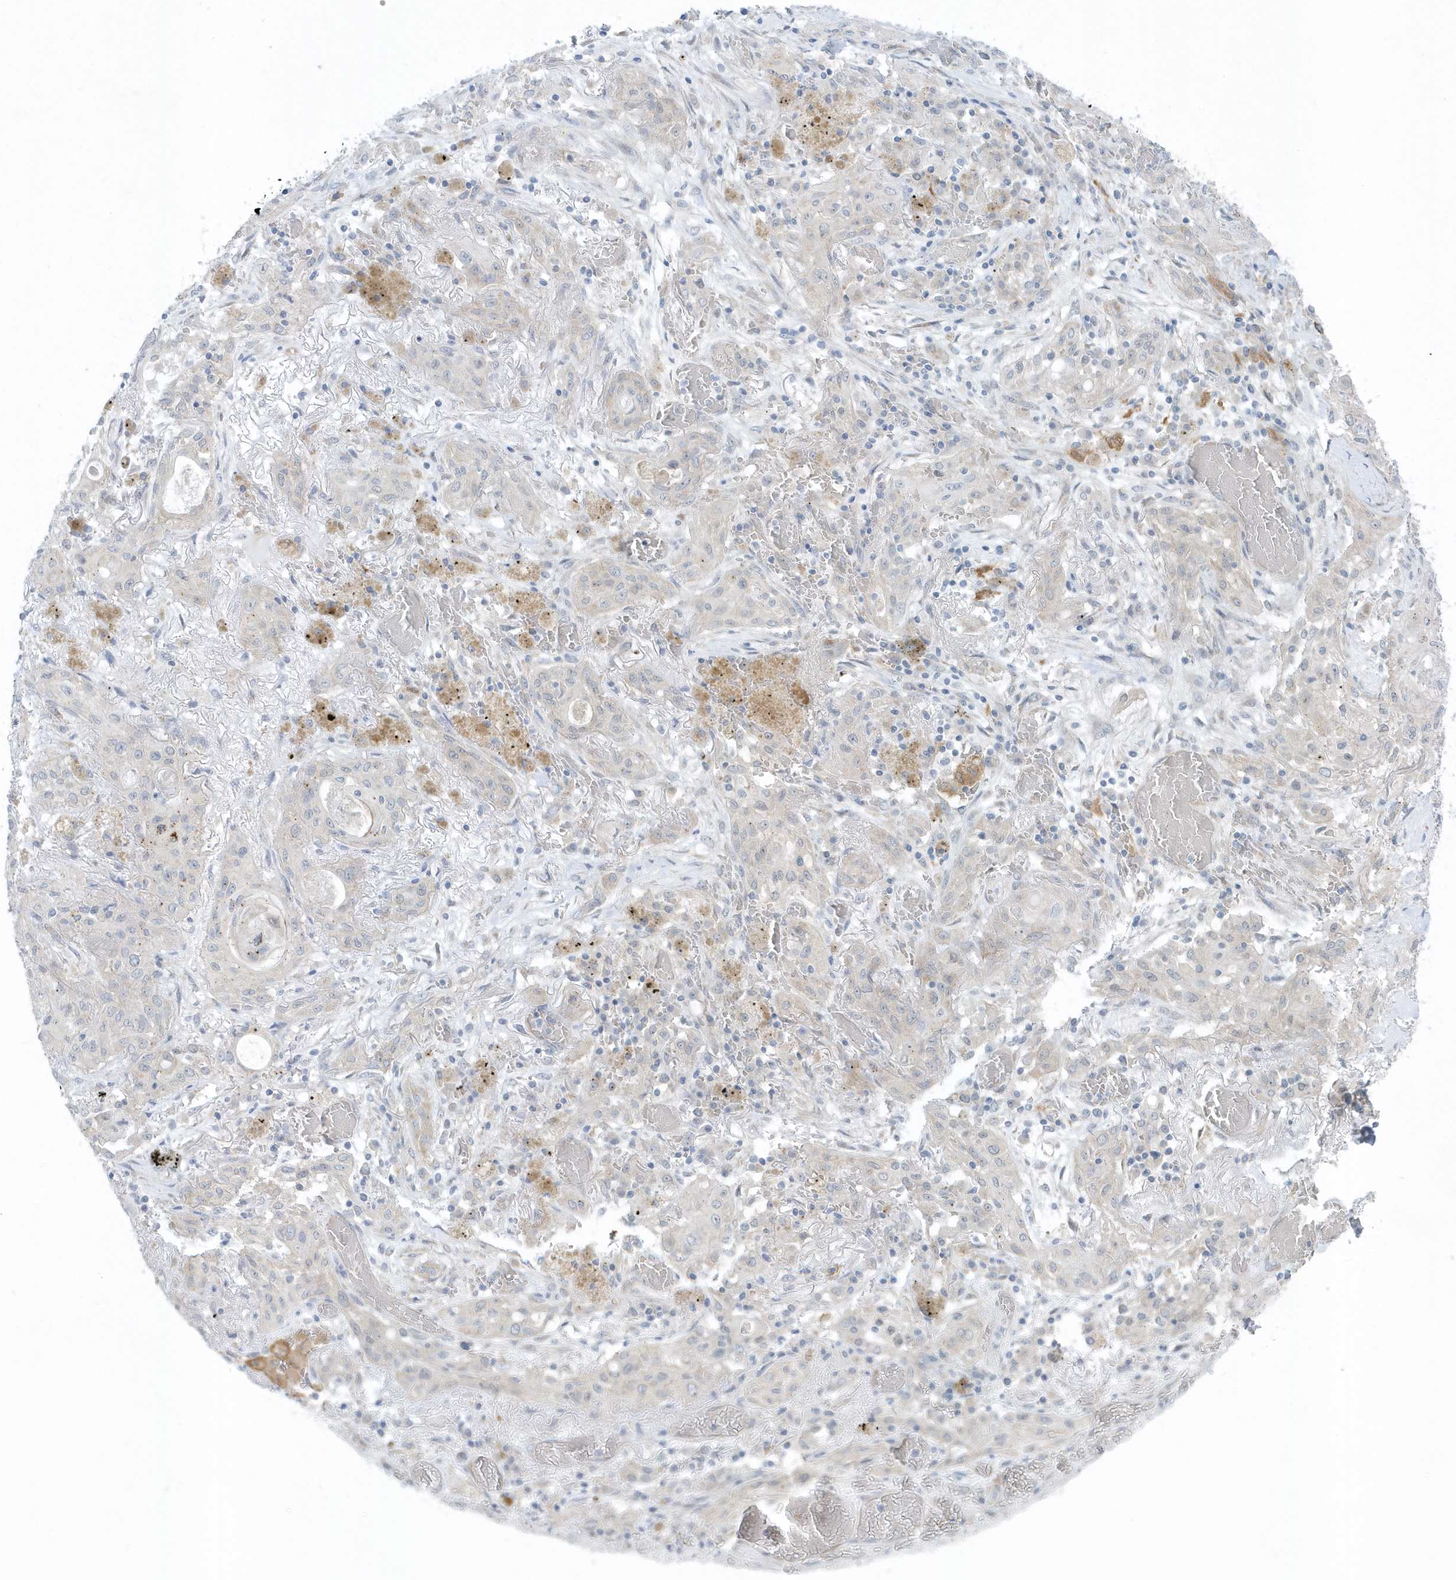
{"staining": {"intensity": "negative", "quantity": "none", "location": "none"}, "tissue": "lung cancer", "cell_type": "Tumor cells", "image_type": "cancer", "snomed": [{"axis": "morphology", "description": "Squamous cell carcinoma, NOS"}, {"axis": "topography", "description": "Lung"}], "caption": "The immunohistochemistry (IHC) histopathology image has no significant expression in tumor cells of lung cancer (squamous cell carcinoma) tissue. Nuclei are stained in blue.", "gene": "SCN3A", "patient": {"sex": "female", "age": 47}}